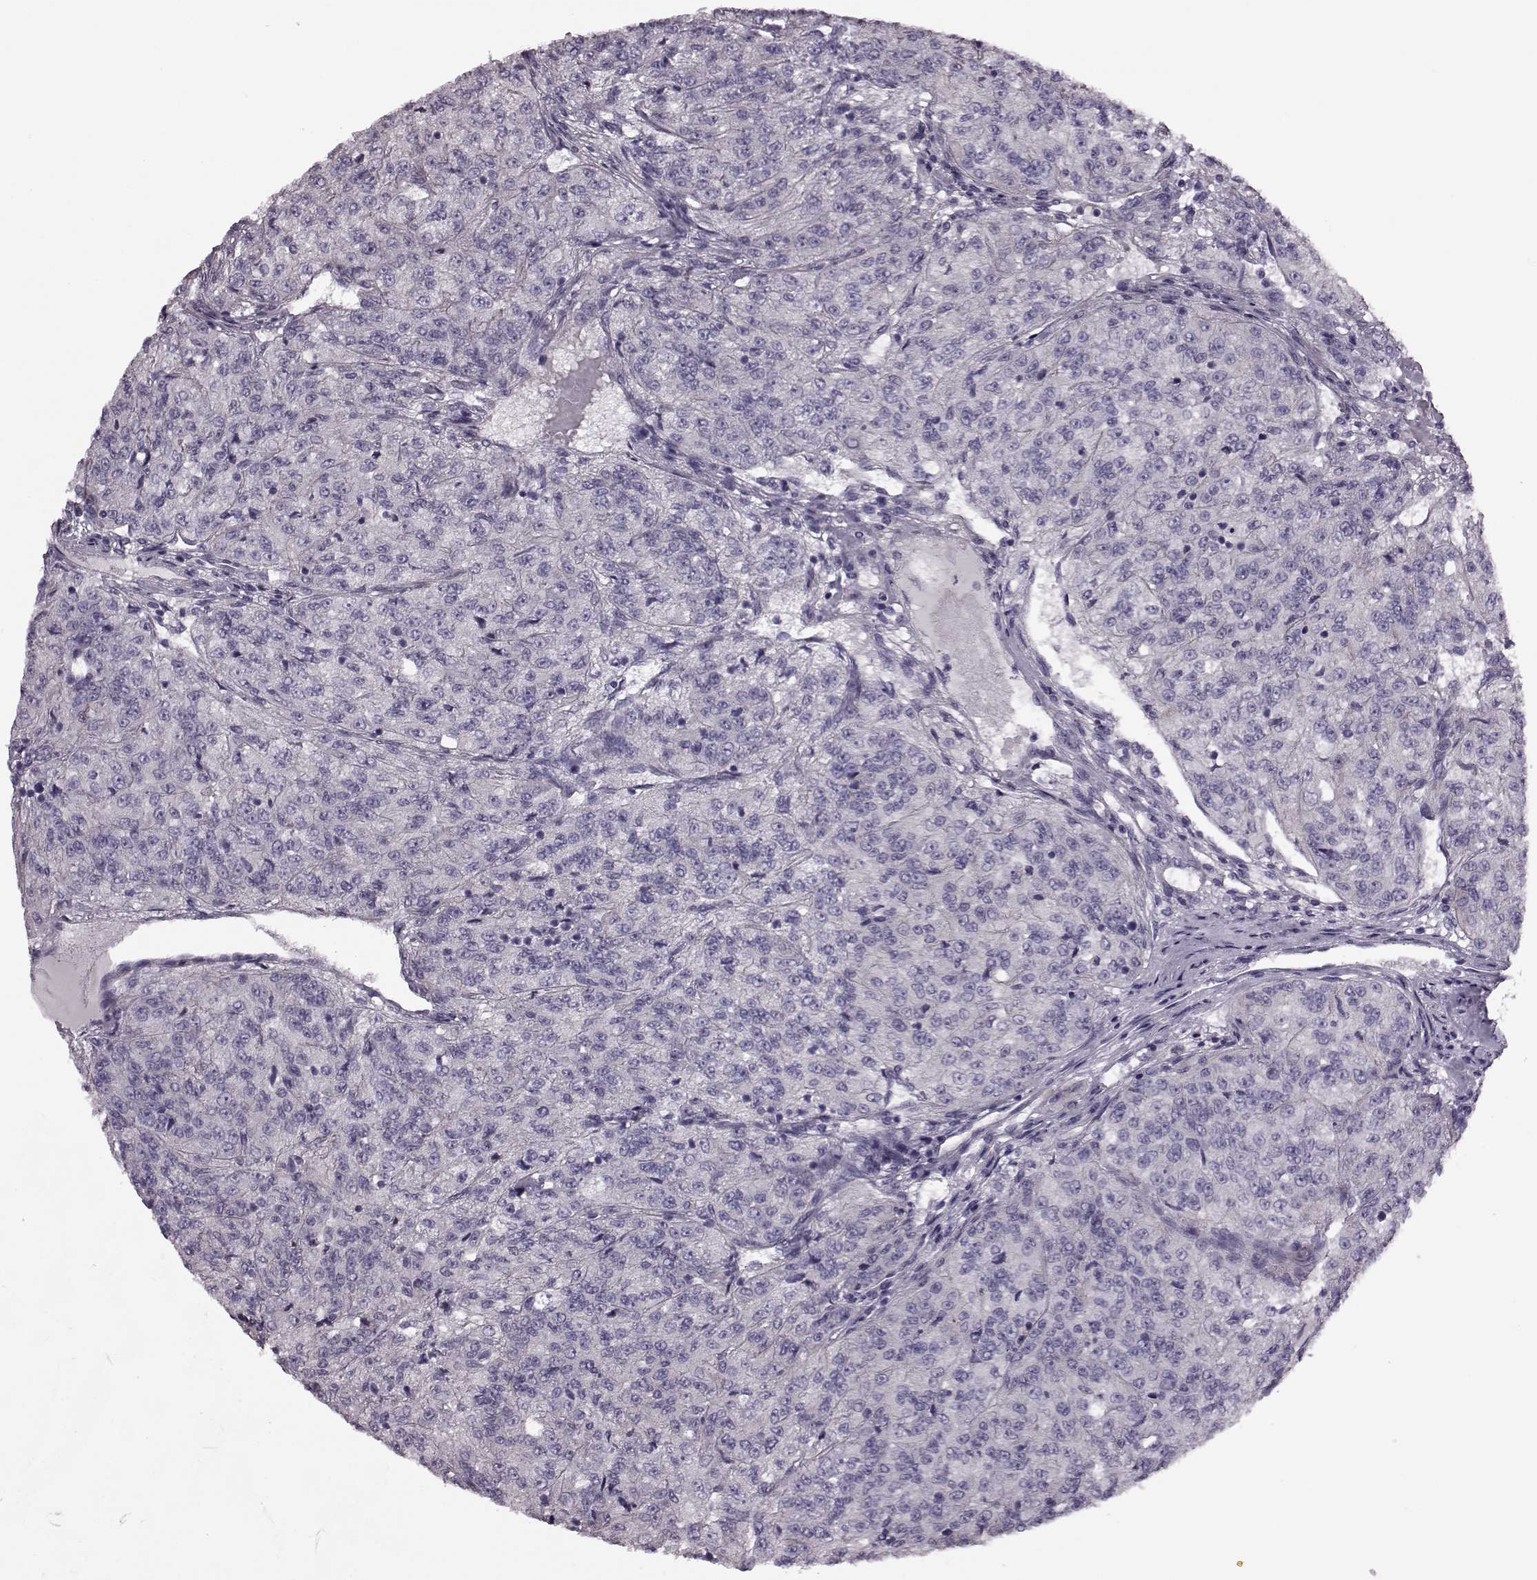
{"staining": {"intensity": "negative", "quantity": "none", "location": "none"}, "tissue": "renal cancer", "cell_type": "Tumor cells", "image_type": "cancer", "snomed": [{"axis": "morphology", "description": "Adenocarcinoma, NOS"}, {"axis": "topography", "description": "Kidney"}], "caption": "DAB immunohistochemical staining of renal cancer (adenocarcinoma) displays no significant staining in tumor cells.", "gene": "SNTG1", "patient": {"sex": "female", "age": 63}}